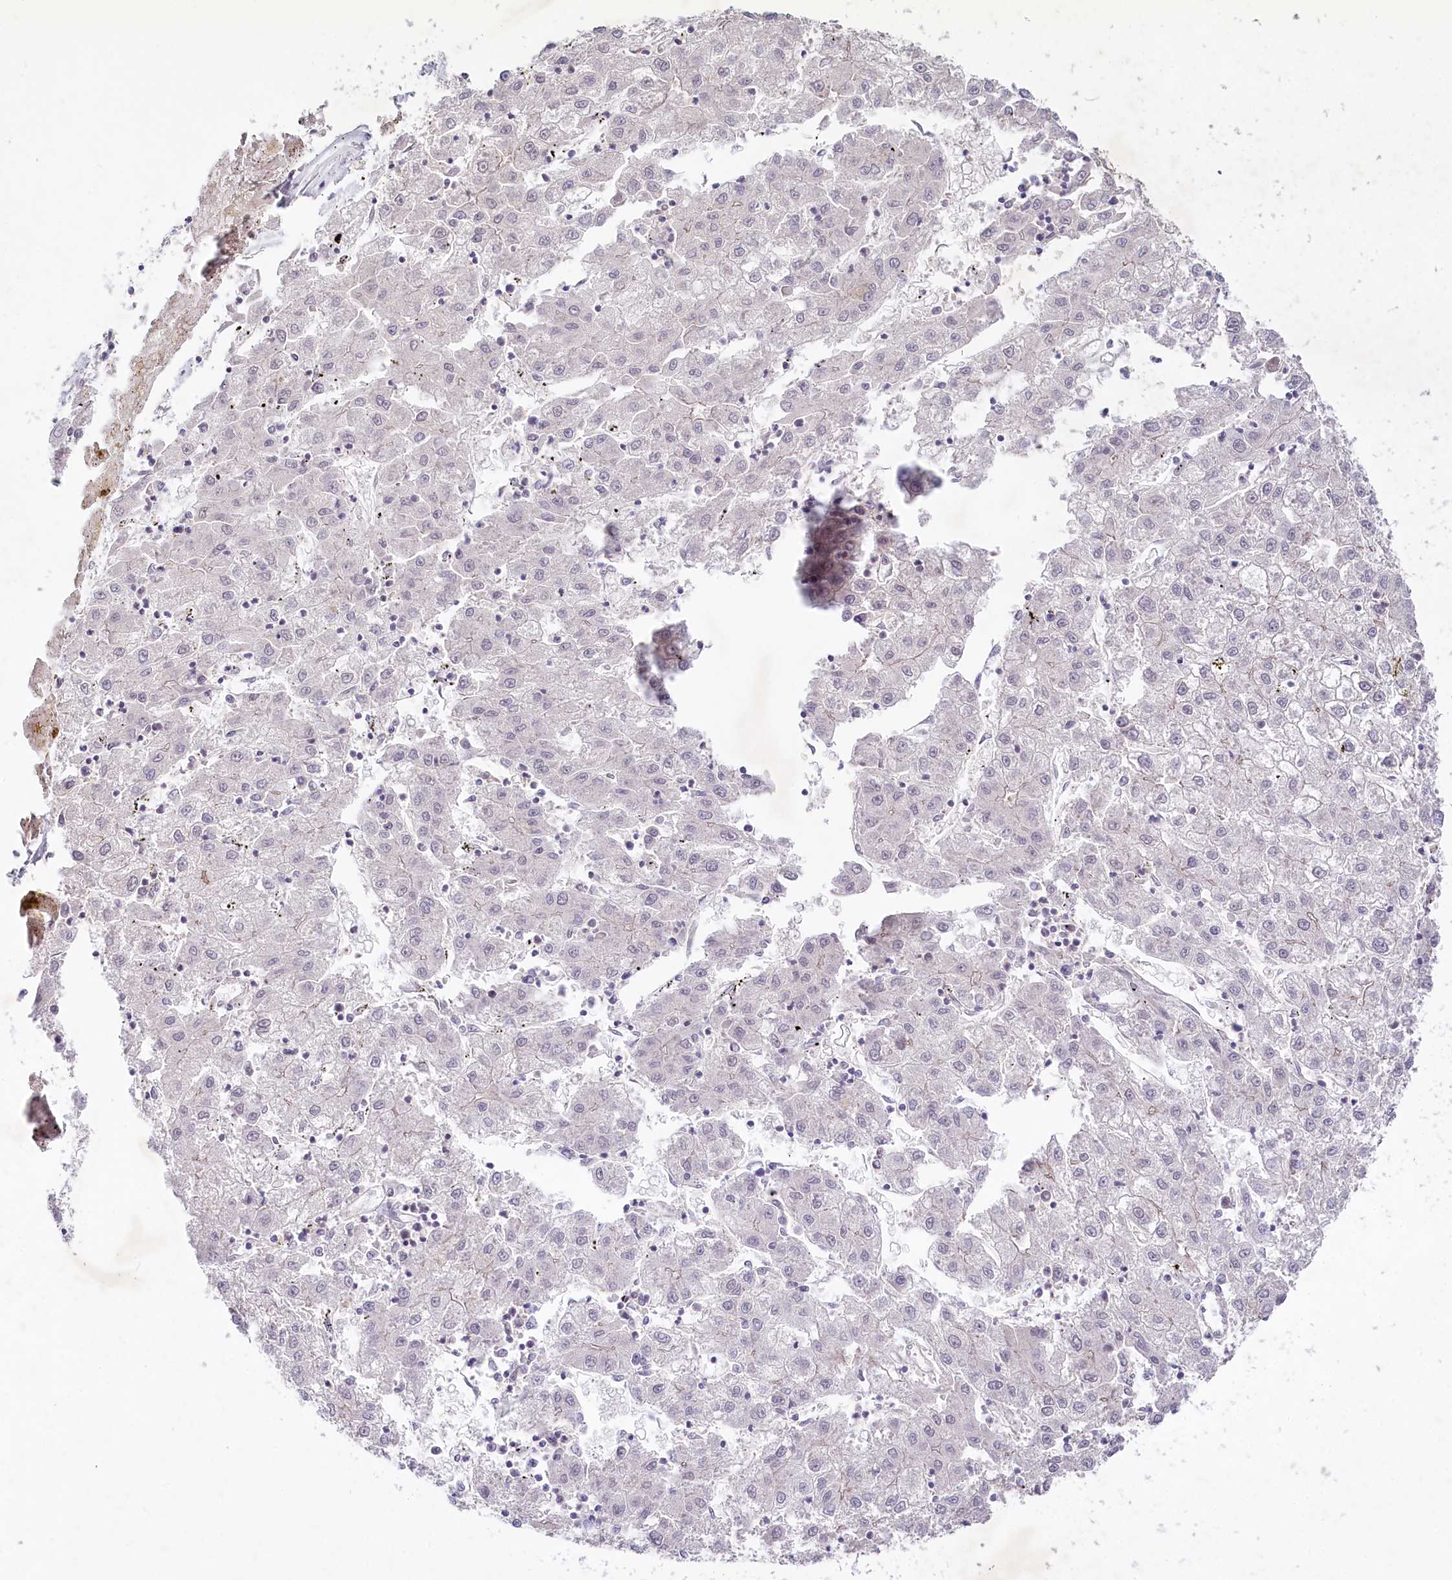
{"staining": {"intensity": "negative", "quantity": "none", "location": "none"}, "tissue": "liver cancer", "cell_type": "Tumor cells", "image_type": "cancer", "snomed": [{"axis": "morphology", "description": "Carcinoma, Hepatocellular, NOS"}, {"axis": "topography", "description": "Liver"}], "caption": "An image of liver hepatocellular carcinoma stained for a protein displays no brown staining in tumor cells. (Stains: DAB (3,3'-diaminobenzidine) immunohistochemistry with hematoxylin counter stain, Microscopy: brightfield microscopy at high magnification).", "gene": "AMTN", "patient": {"sex": "male", "age": 72}}